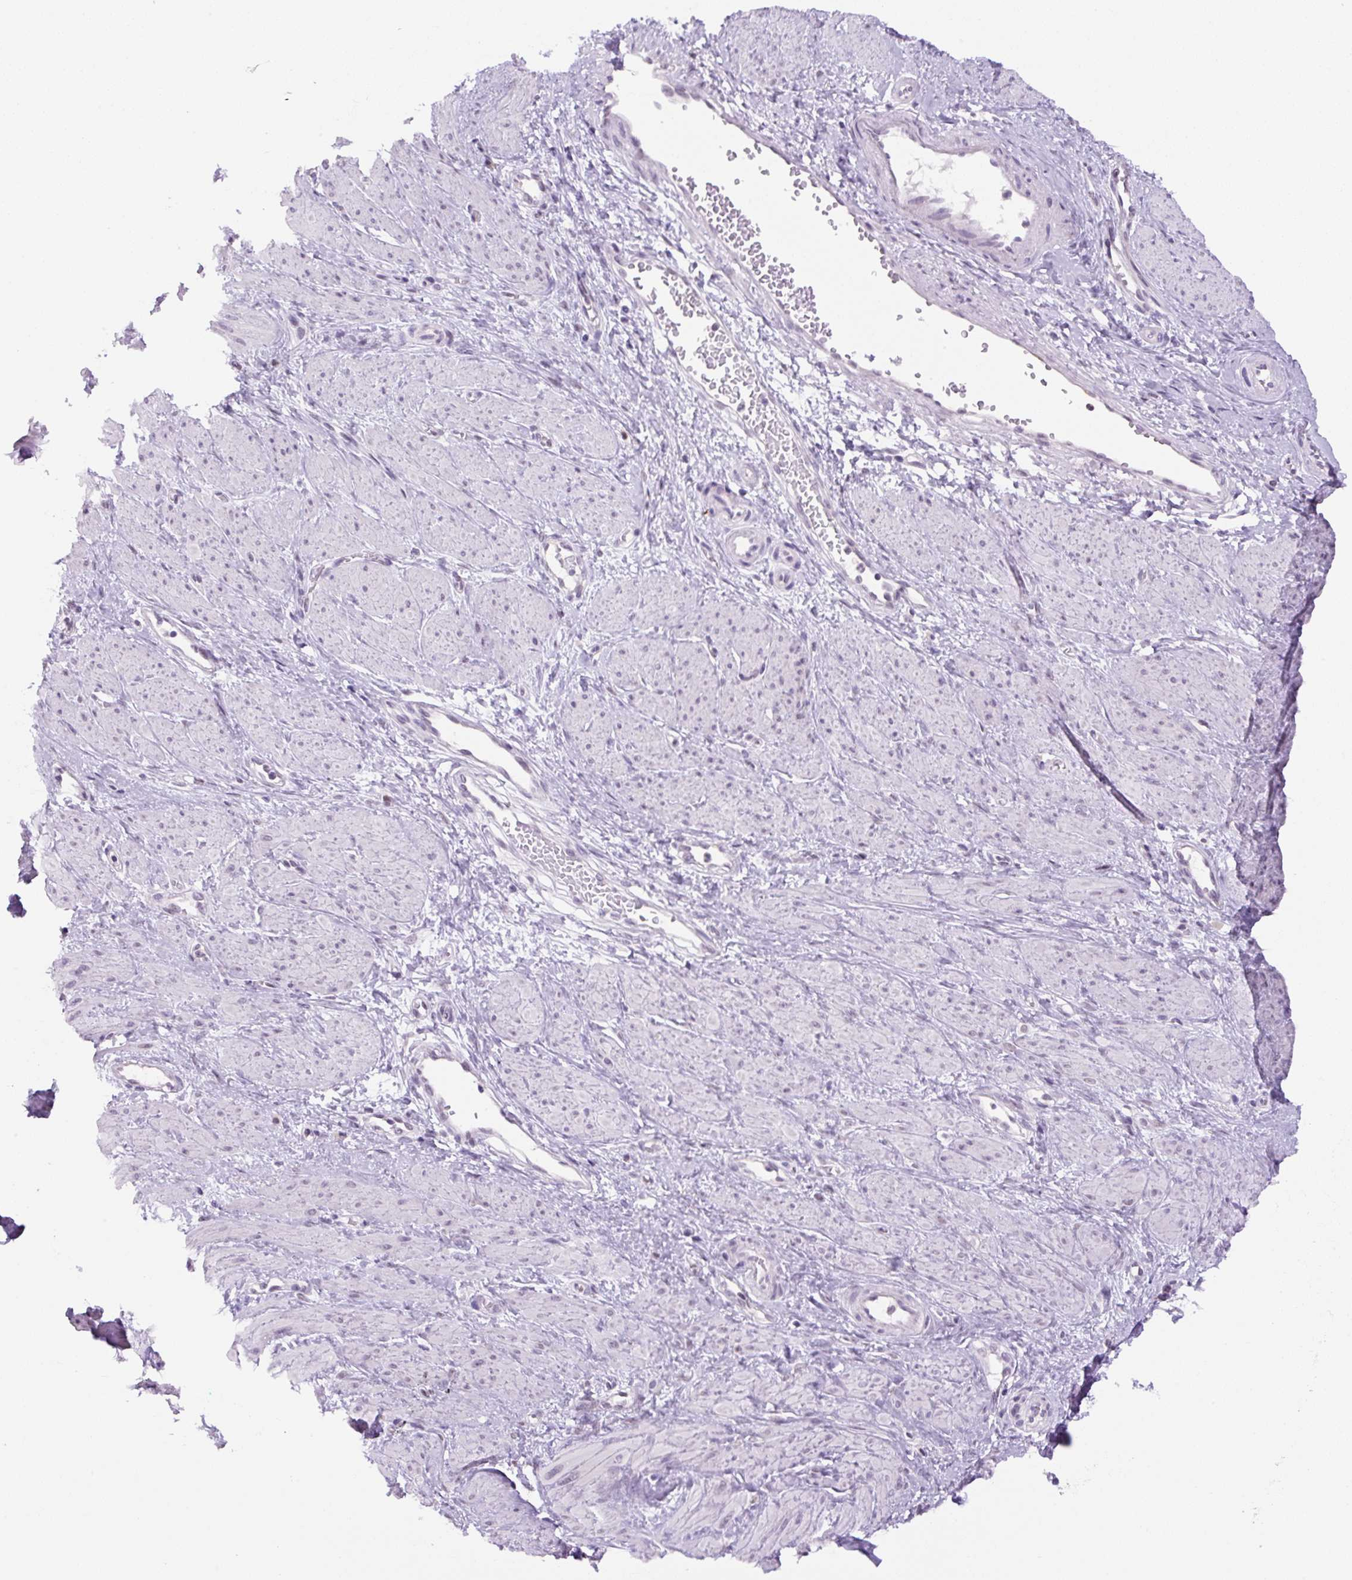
{"staining": {"intensity": "negative", "quantity": "none", "location": "none"}, "tissue": "smooth muscle", "cell_type": "Smooth muscle cells", "image_type": "normal", "snomed": [{"axis": "morphology", "description": "Normal tissue, NOS"}, {"axis": "topography", "description": "Smooth muscle"}, {"axis": "topography", "description": "Uterus"}], "caption": "This is a photomicrograph of IHC staining of benign smooth muscle, which shows no expression in smooth muscle cells. Brightfield microscopy of IHC stained with DAB (brown) and hematoxylin (blue), captured at high magnification.", "gene": "RYBP", "patient": {"sex": "female", "age": 39}}